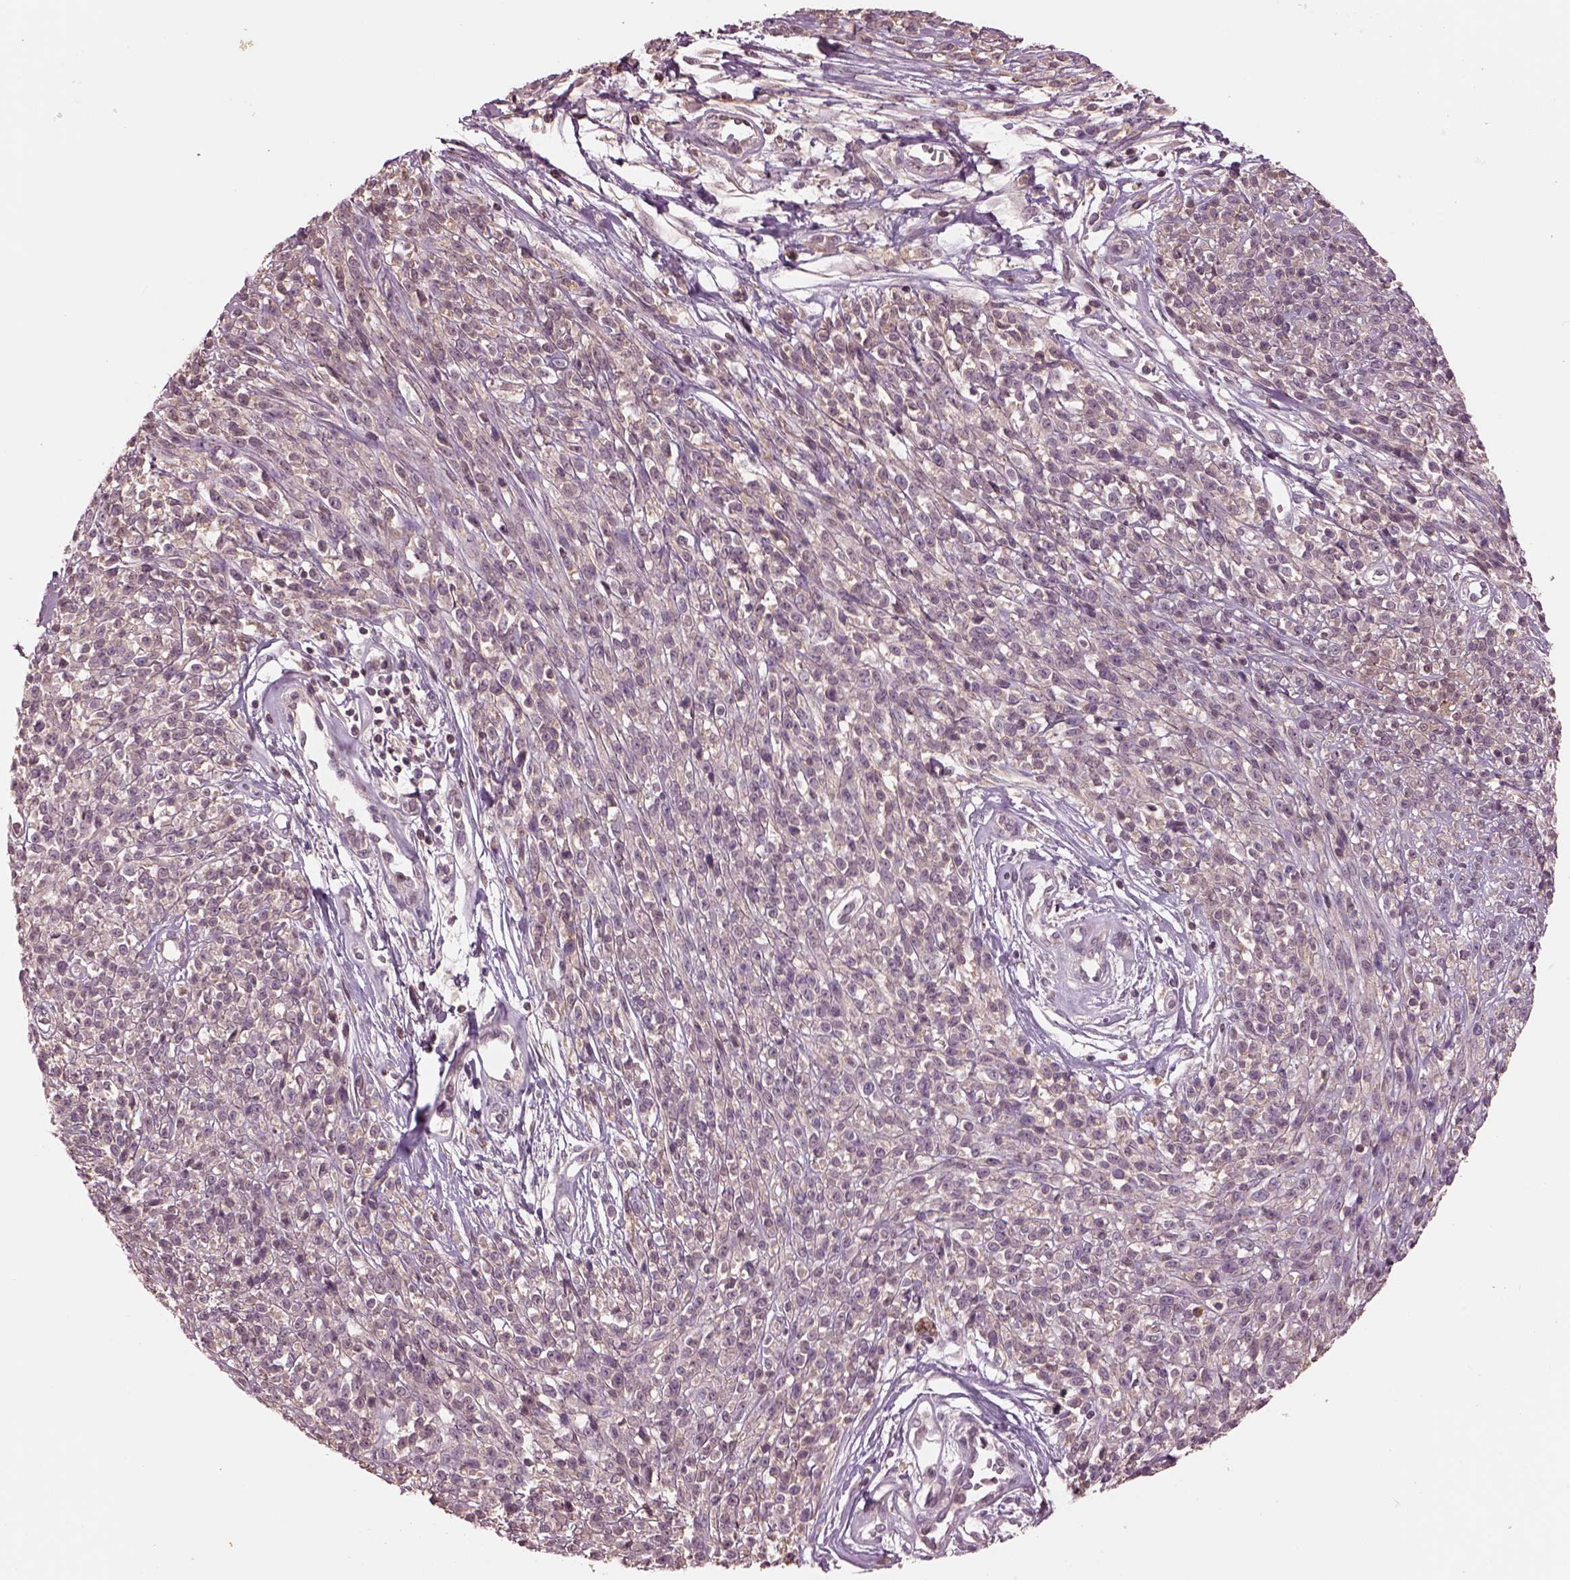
{"staining": {"intensity": "negative", "quantity": "none", "location": "none"}, "tissue": "melanoma", "cell_type": "Tumor cells", "image_type": "cancer", "snomed": [{"axis": "morphology", "description": "Malignant melanoma, NOS"}, {"axis": "topography", "description": "Skin"}, {"axis": "topography", "description": "Skin of trunk"}], "caption": "High power microscopy histopathology image of an IHC image of malignant melanoma, revealing no significant positivity in tumor cells. (Stains: DAB (3,3'-diaminobenzidine) IHC with hematoxylin counter stain, Microscopy: brightfield microscopy at high magnification).", "gene": "PTX4", "patient": {"sex": "male", "age": 74}}